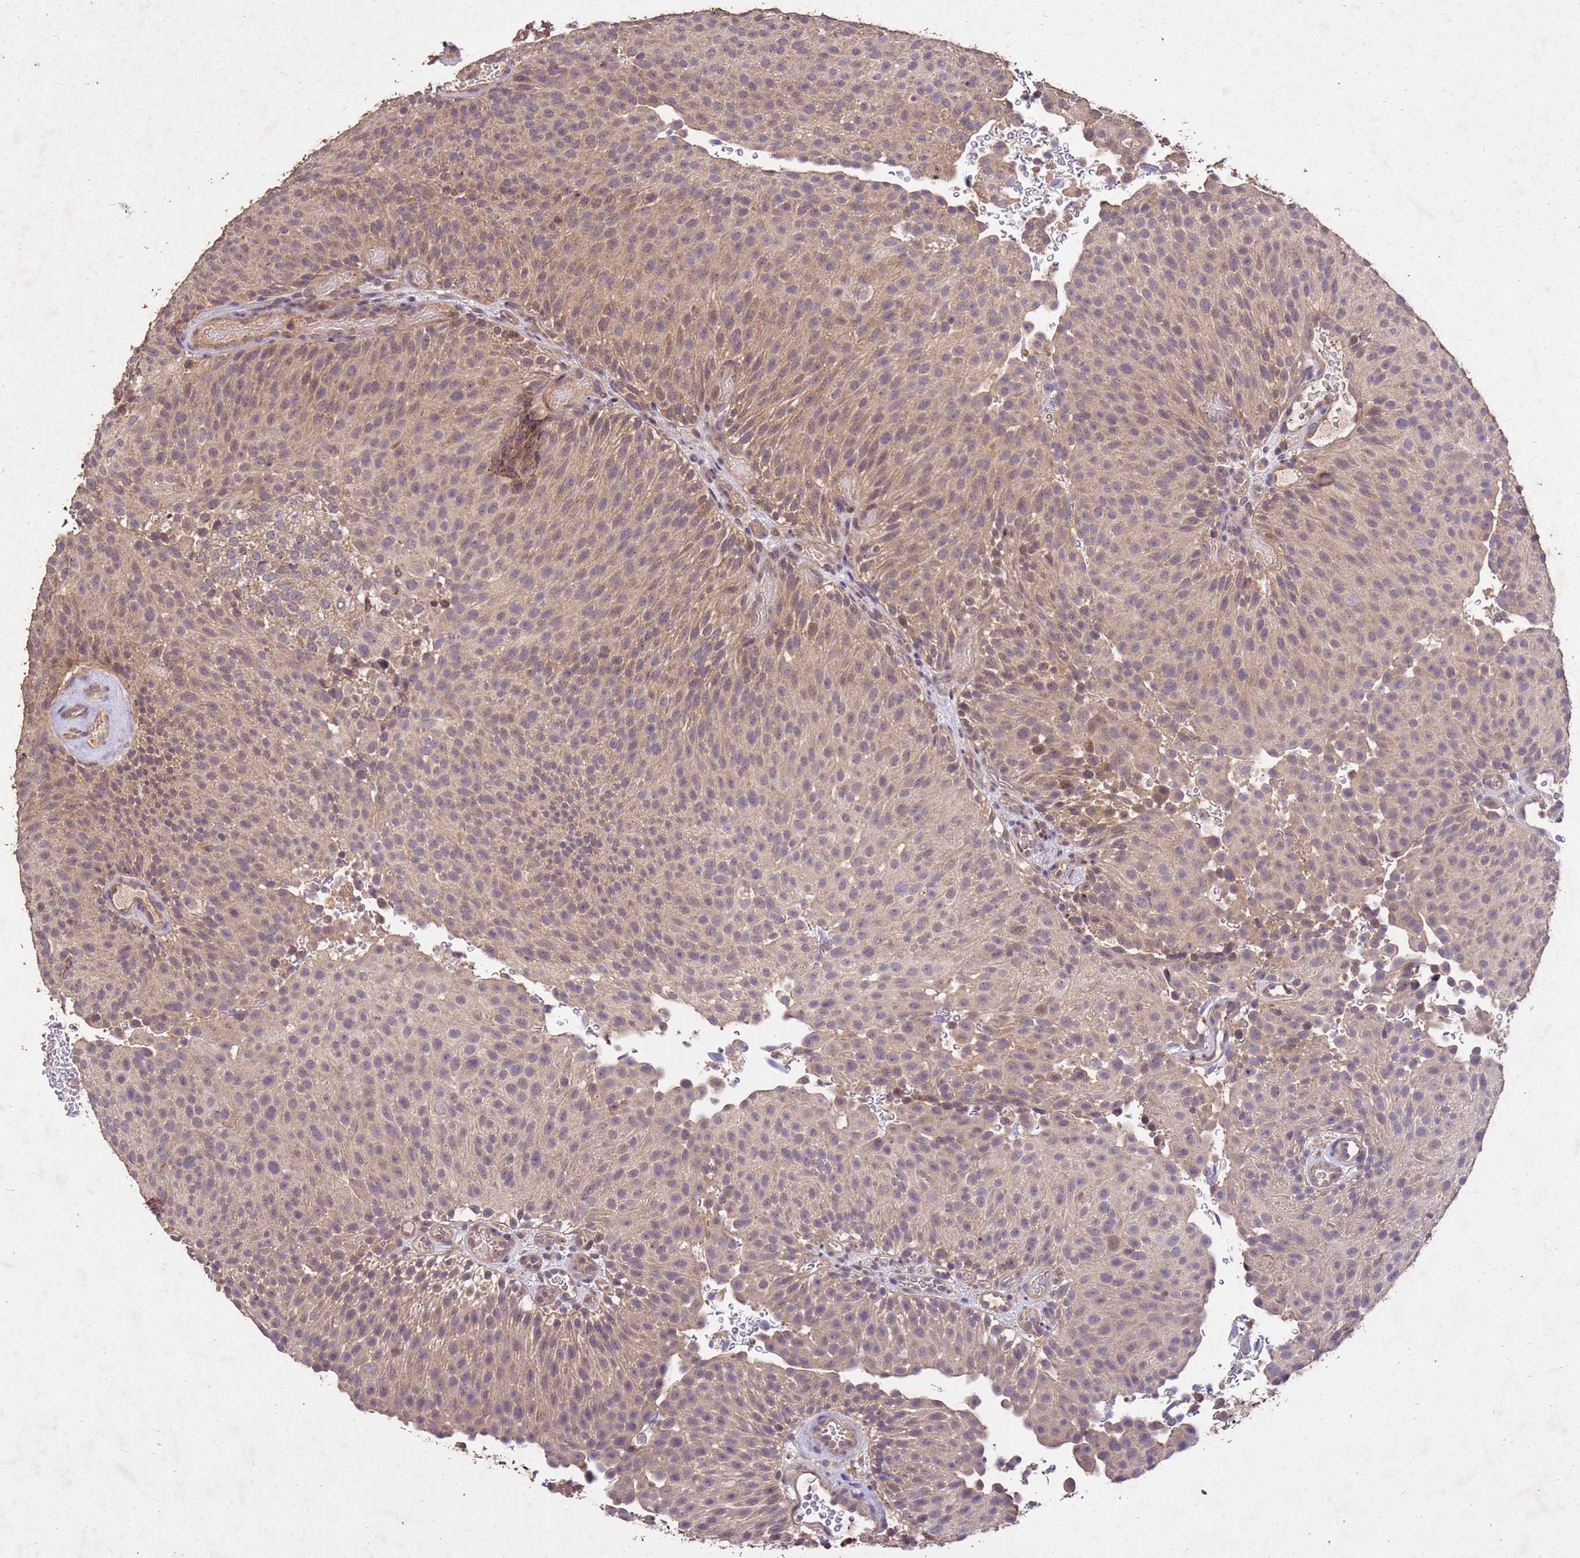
{"staining": {"intensity": "weak", "quantity": ">75%", "location": "cytoplasmic/membranous,nuclear"}, "tissue": "urothelial cancer", "cell_type": "Tumor cells", "image_type": "cancer", "snomed": [{"axis": "morphology", "description": "Urothelial carcinoma, Low grade"}, {"axis": "topography", "description": "Urinary bladder"}], "caption": "Immunohistochemical staining of urothelial carcinoma (low-grade) exhibits low levels of weak cytoplasmic/membranous and nuclear expression in approximately >75% of tumor cells. The staining was performed using DAB (3,3'-diaminobenzidine), with brown indicating positive protein expression. Nuclei are stained blue with hematoxylin.", "gene": "TOR4A", "patient": {"sex": "male", "age": 78}}